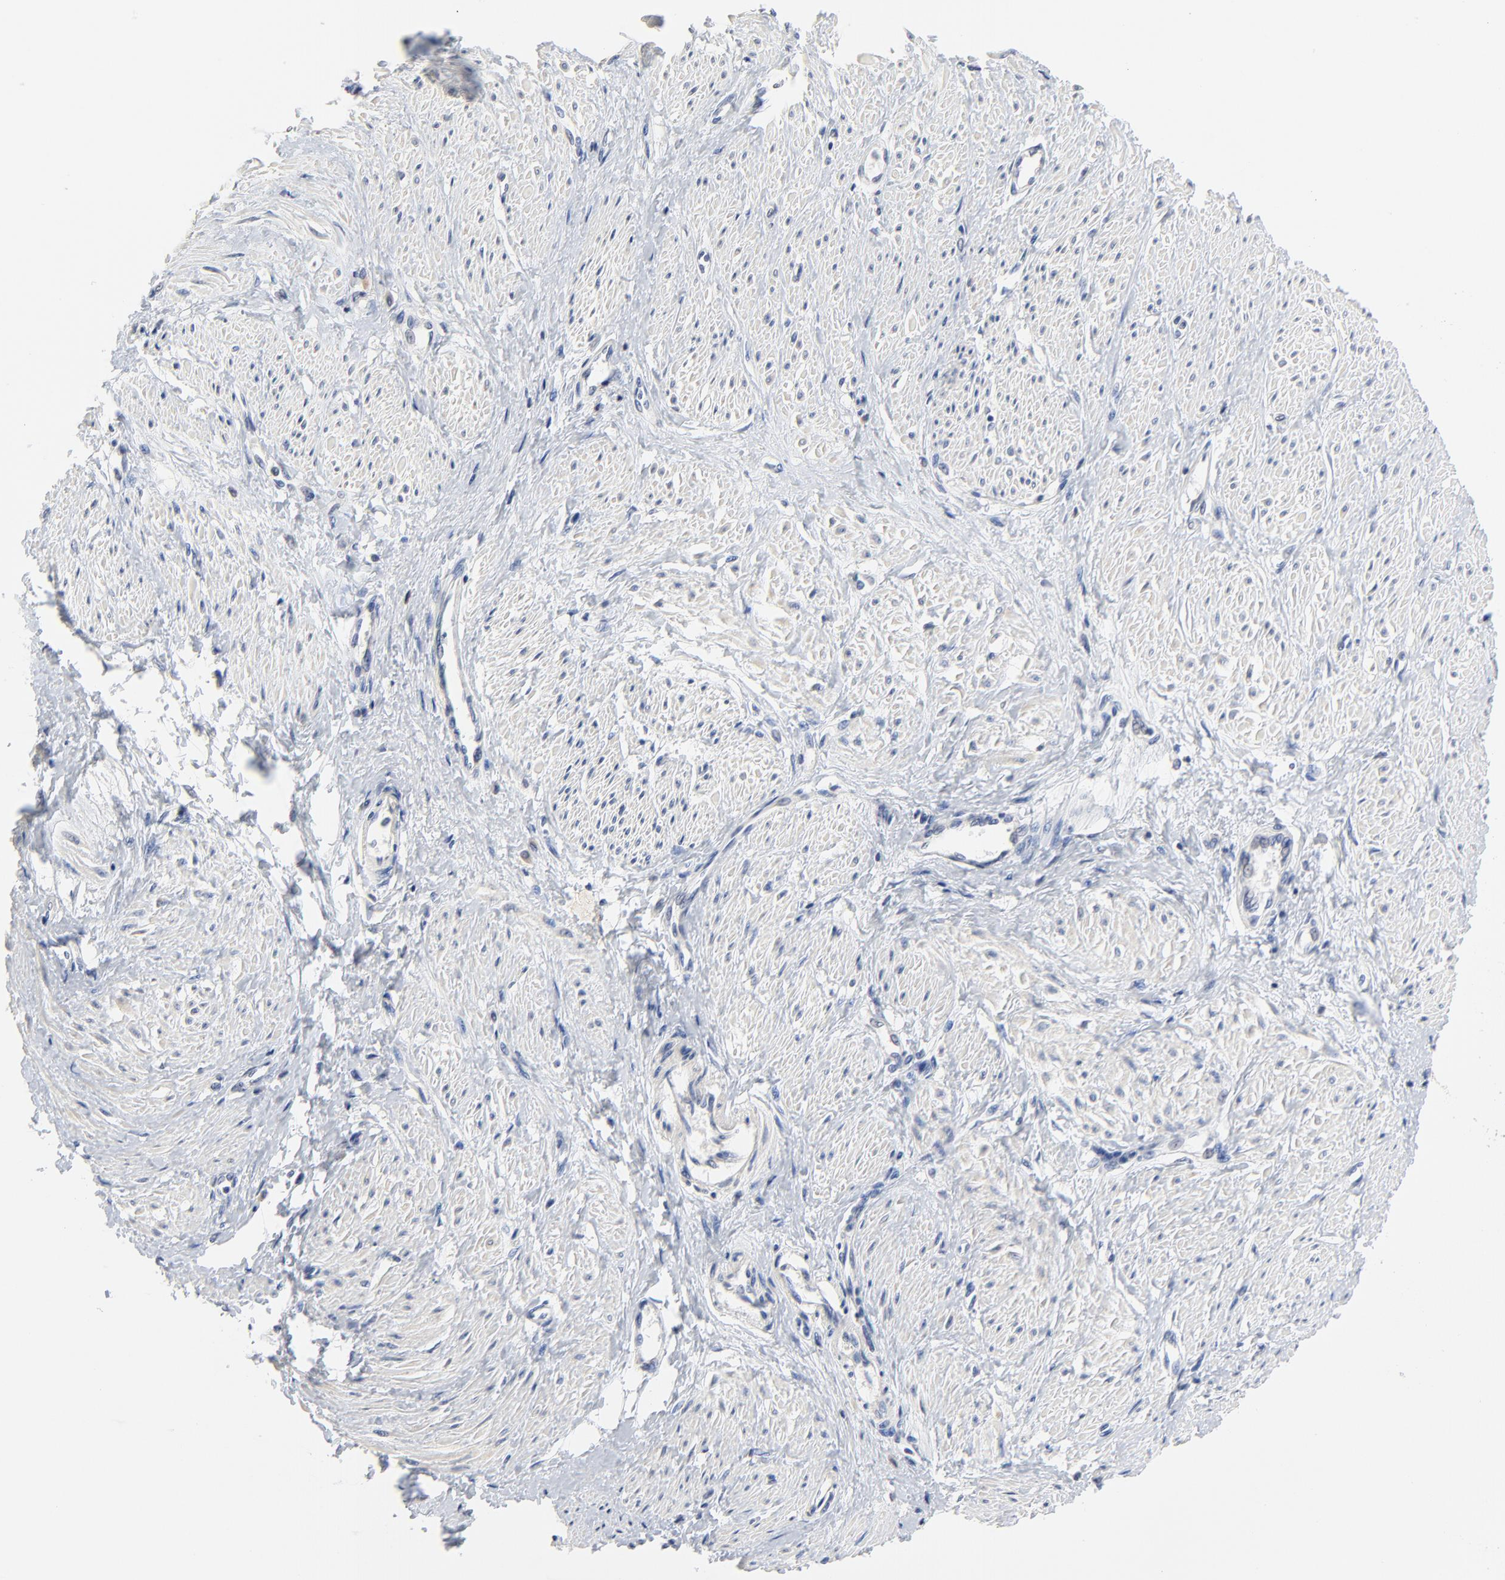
{"staining": {"intensity": "negative", "quantity": "none", "location": "none"}, "tissue": "smooth muscle", "cell_type": "Smooth muscle cells", "image_type": "normal", "snomed": [{"axis": "morphology", "description": "Normal tissue, NOS"}, {"axis": "topography", "description": "Smooth muscle"}, {"axis": "topography", "description": "Uterus"}], "caption": "IHC of unremarkable human smooth muscle demonstrates no positivity in smooth muscle cells. Nuclei are stained in blue.", "gene": "FBXL5", "patient": {"sex": "female", "age": 39}}